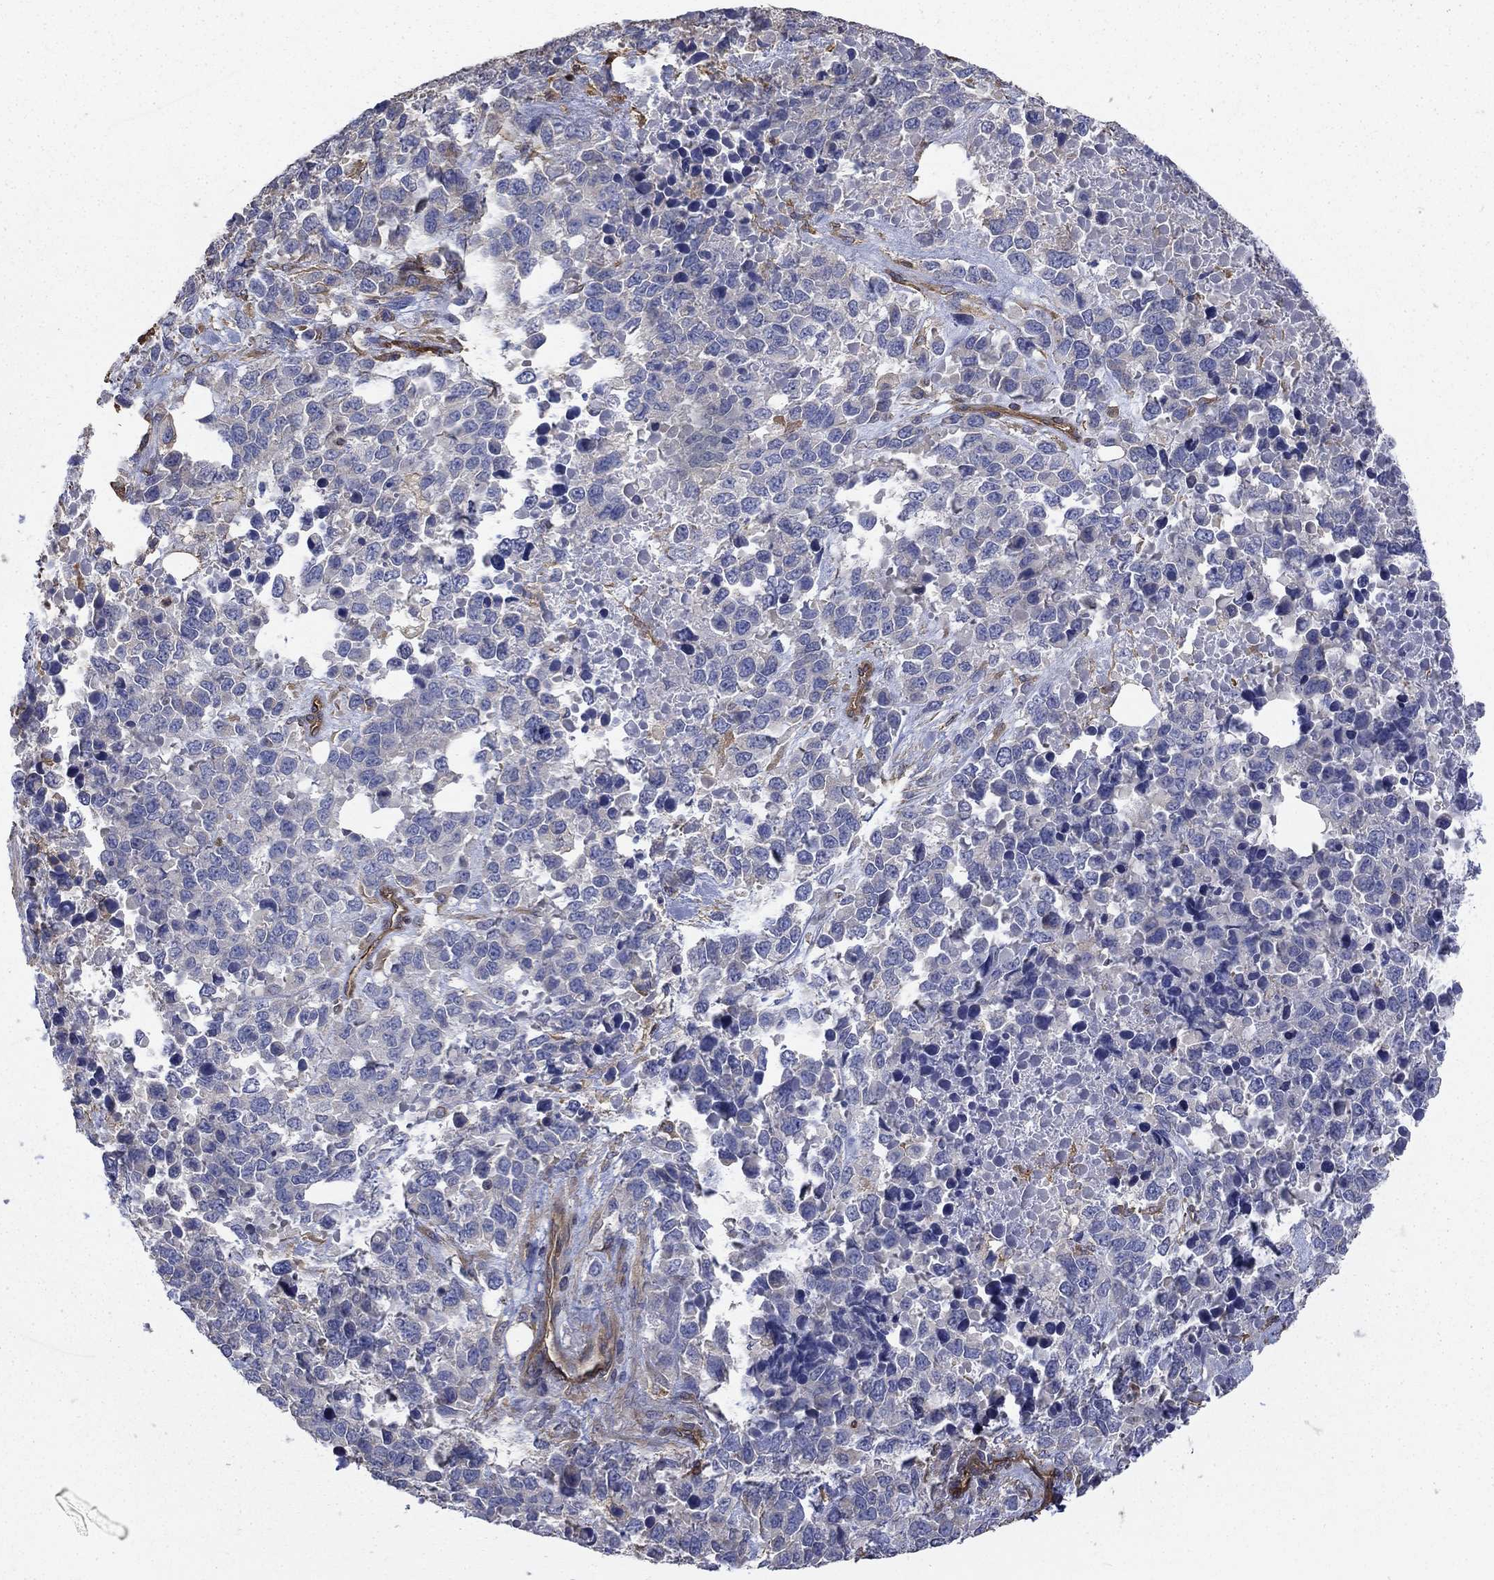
{"staining": {"intensity": "negative", "quantity": "none", "location": "none"}, "tissue": "melanoma", "cell_type": "Tumor cells", "image_type": "cancer", "snomed": [{"axis": "morphology", "description": "Malignant melanoma, Metastatic site"}, {"axis": "topography", "description": "Skin"}], "caption": "IHC histopathology image of melanoma stained for a protein (brown), which reveals no positivity in tumor cells. Brightfield microscopy of IHC stained with DAB (3,3'-diaminobenzidine) (brown) and hematoxylin (blue), captured at high magnification.", "gene": "DPYSL2", "patient": {"sex": "male", "age": 84}}